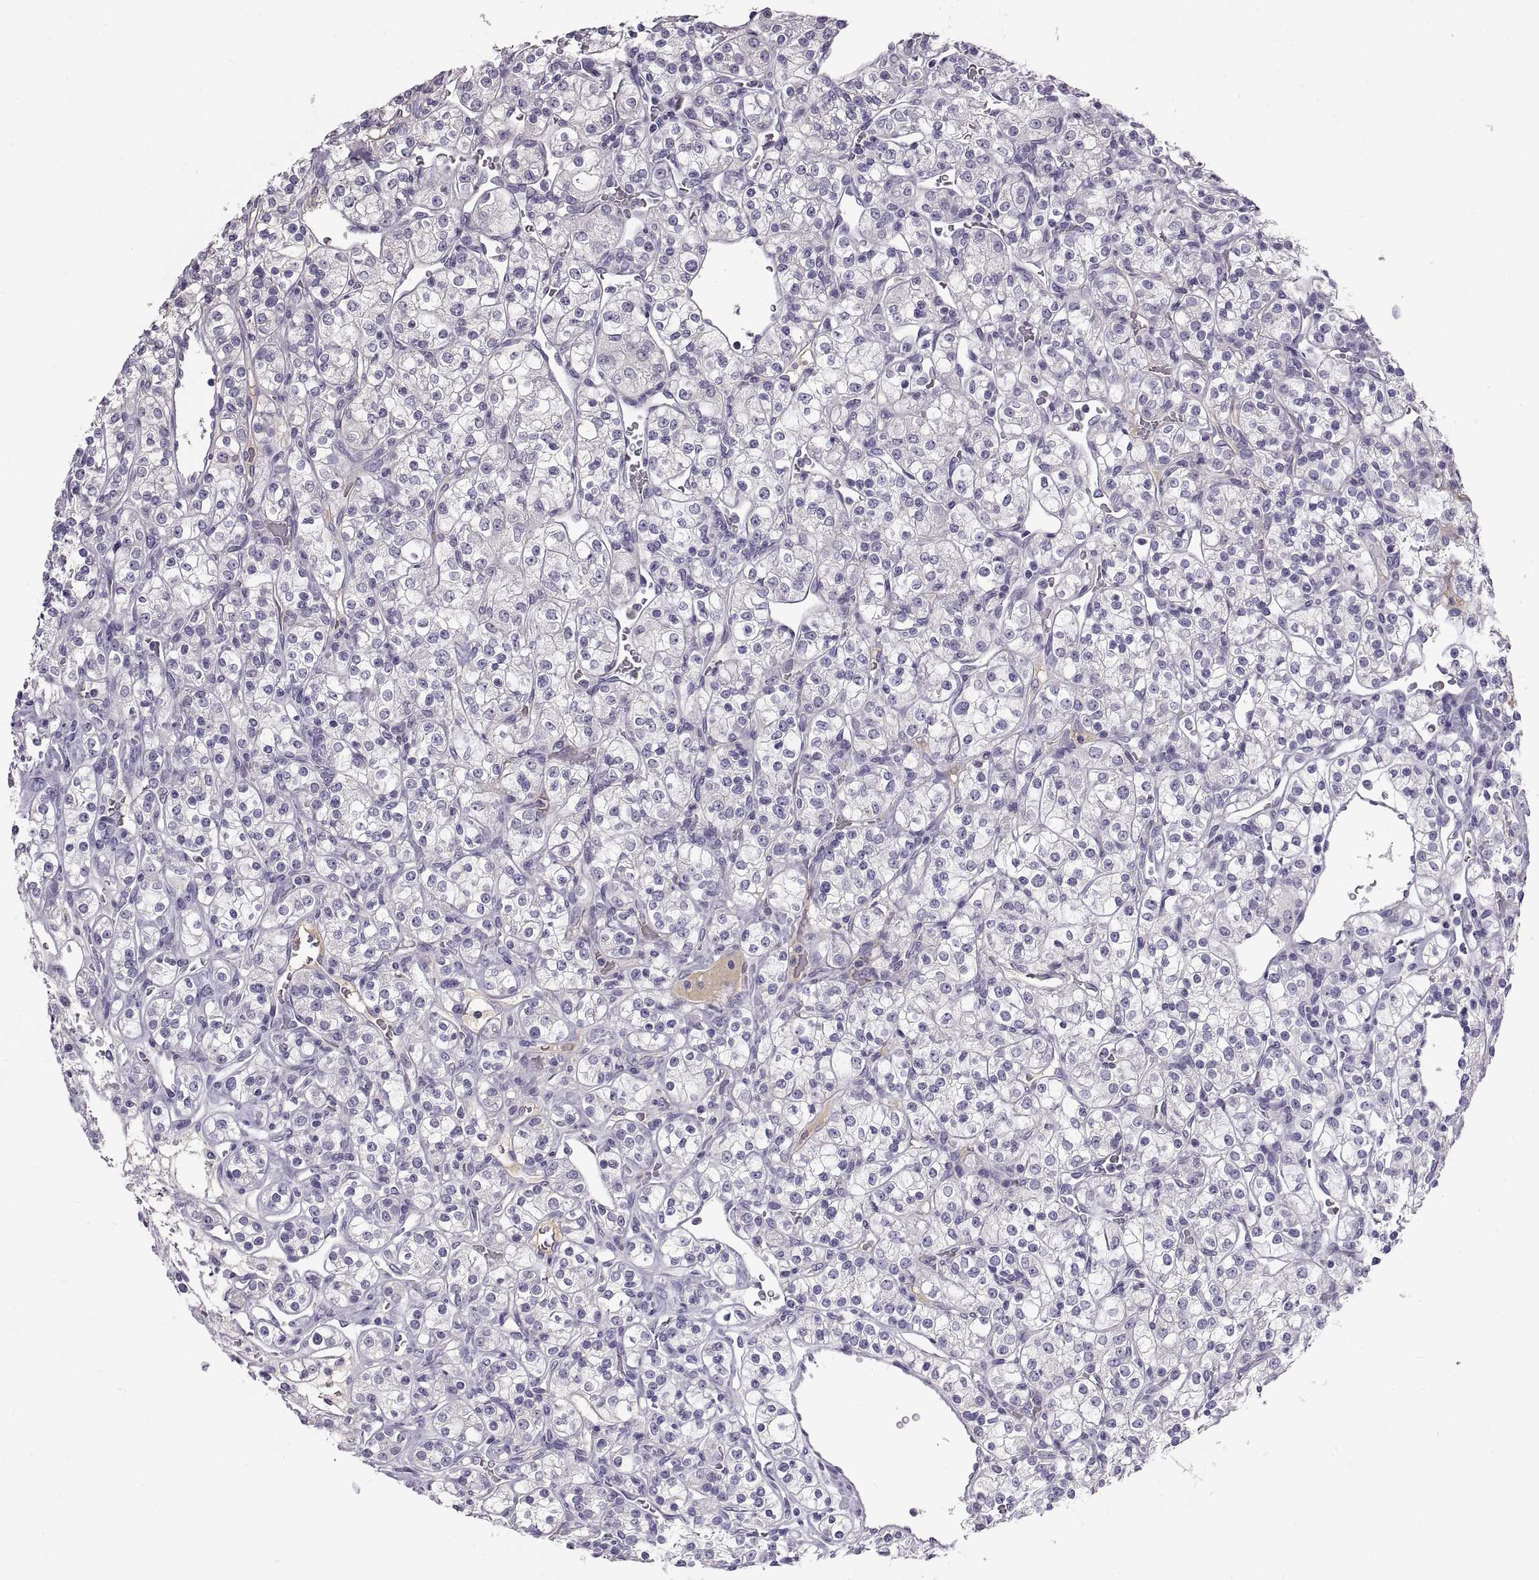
{"staining": {"intensity": "negative", "quantity": "none", "location": "none"}, "tissue": "renal cancer", "cell_type": "Tumor cells", "image_type": "cancer", "snomed": [{"axis": "morphology", "description": "Adenocarcinoma, NOS"}, {"axis": "topography", "description": "Kidney"}], "caption": "IHC of human renal cancer displays no expression in tumor cells.", "gene": "ADAM32", "patient": {"sex": "male", "age": 77}}